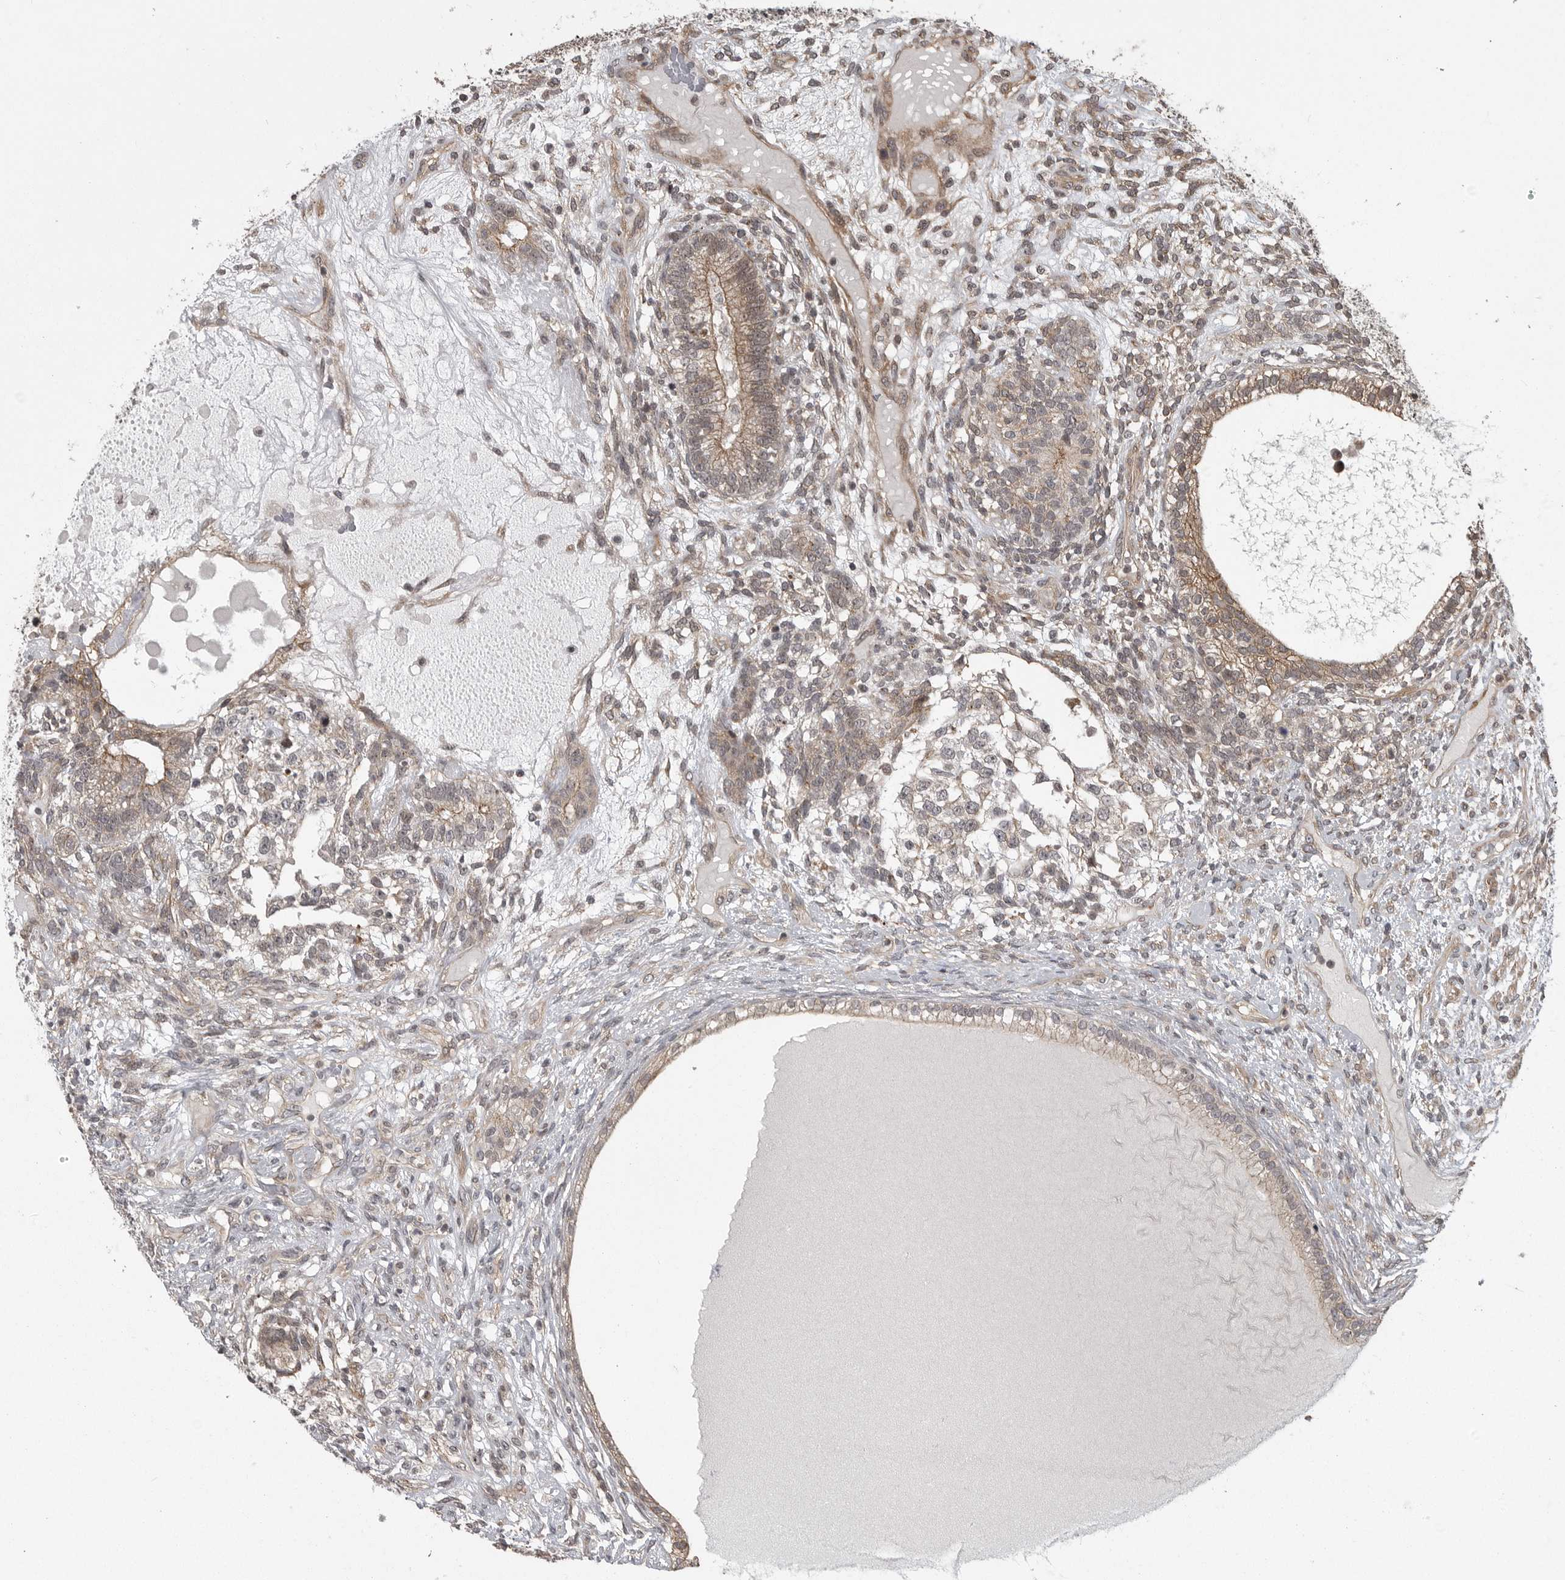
{"staining": {"intensity": "moderate", "quantity": ">75%", "location": "cytoplasmic/membranous"}, "tissue": "testis cancer", "cell_type": "Tumor cells", "image_type": "cancer", "snomed": [{"axis": "morphology", "description": "Seminoma, NOS"}, {"axis": "morphology", "description": "Carcinoma, Embryonal, NOS"}, {"axis": "topography", "description": "Testis"}], "caption": "An image showing moderate cytoplasmic/membranous positivity in about >75% of tumor cells in testis cancer, as visualized by brown immunohistochemical staining.", "gene": "DNAJC8", "patient": {"sex": "male", "age": 28}}